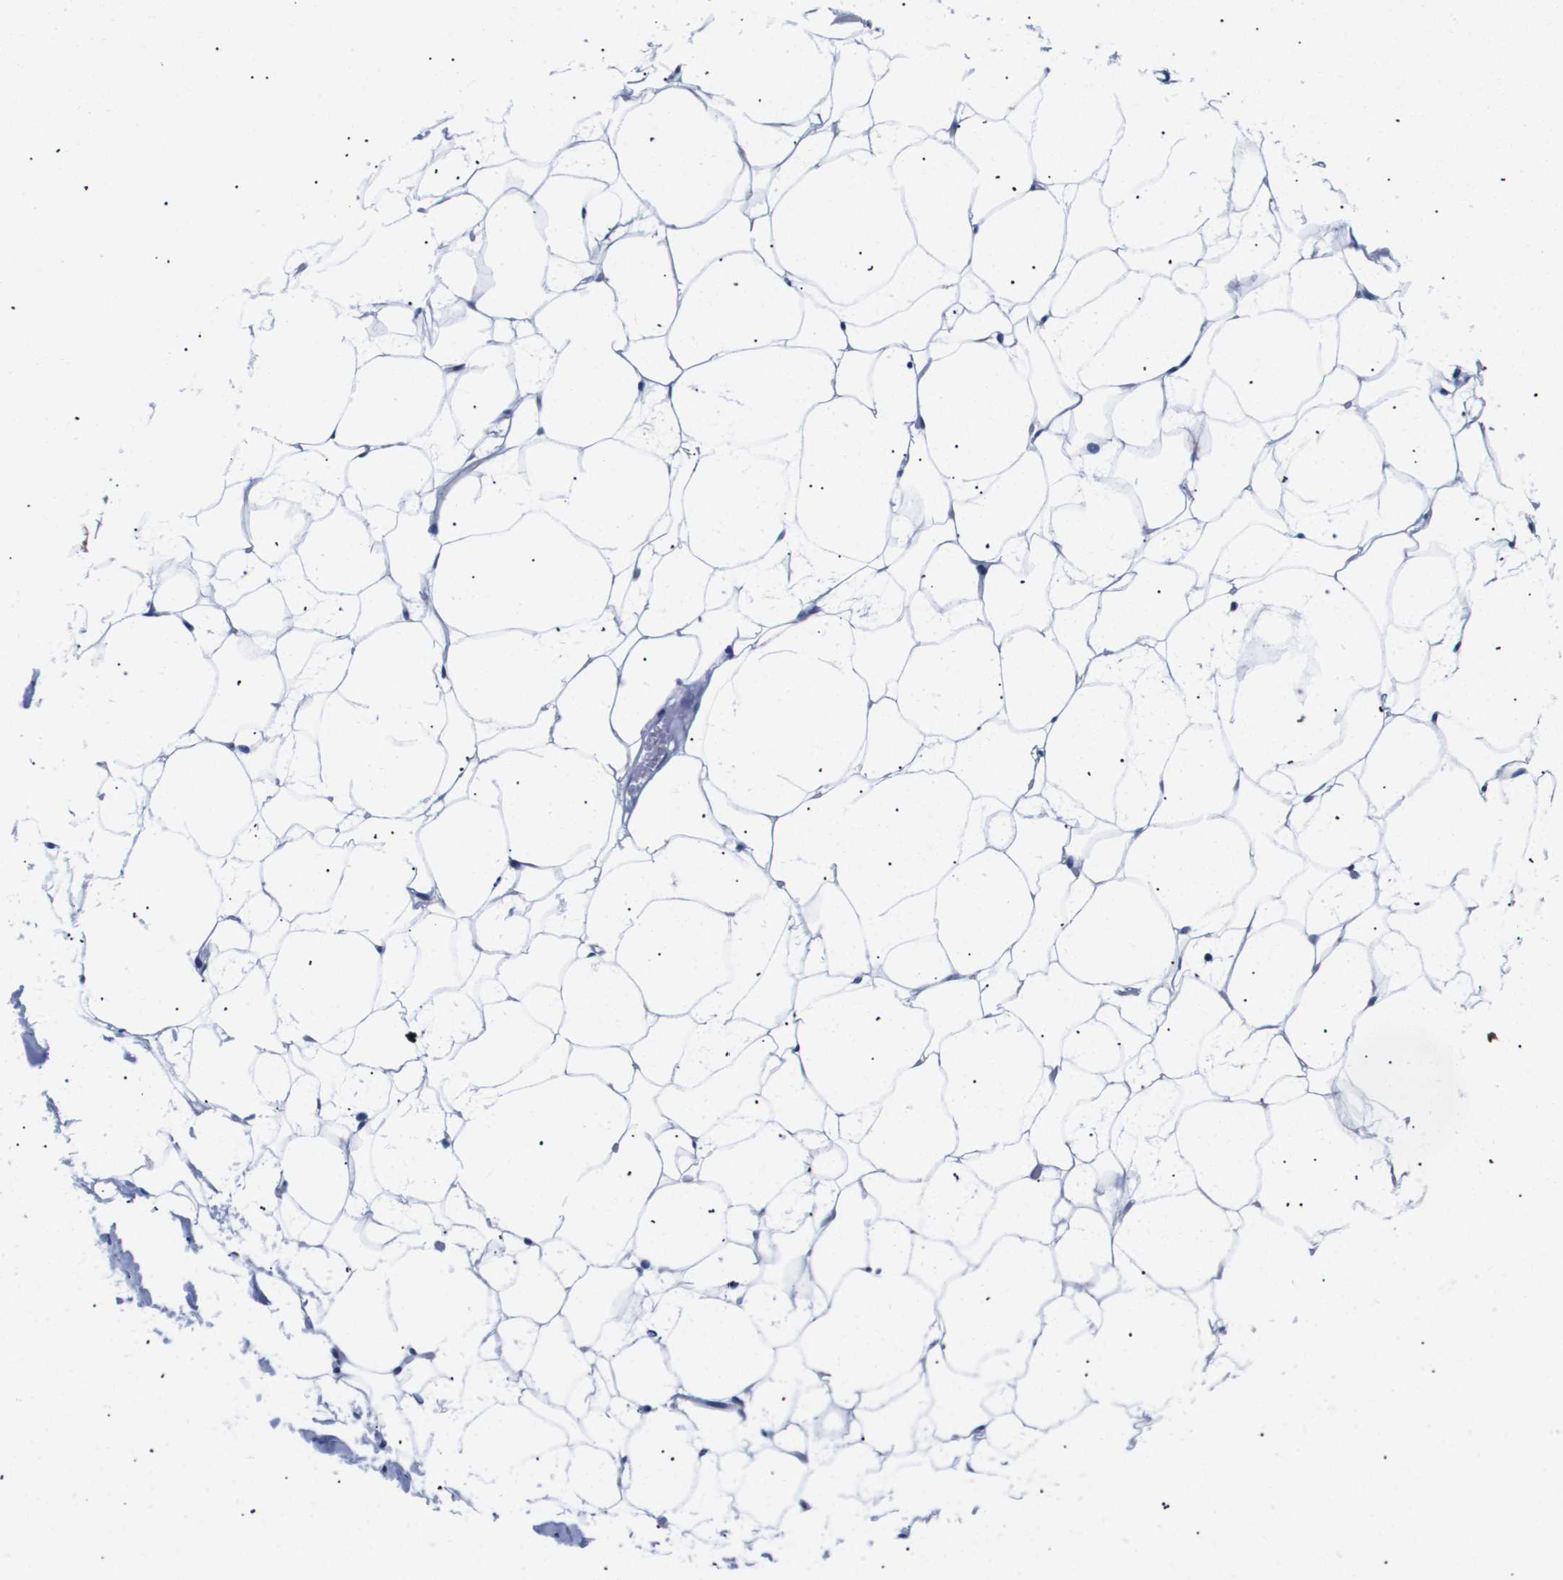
{"staining": {"intensity": "negative", "quantity": "none", "location": "none"}, "tissue": "adipose tissue", "cell_type": "Adipocytes", "image_type": "normal", "snomed": [{"axis": "morphology", "description": "Normal tissue, NOS"}, {"axis": "topography", "description": "Breast"}, {"axis": "topography", "description": "Soft tissue"}], "caption": "Adipose tissue stained for a protein using immunohistochemistry demonstrates no expression adipocytes.", "gene": "SHD", "patient": {"sex": "female", "age": 75}}